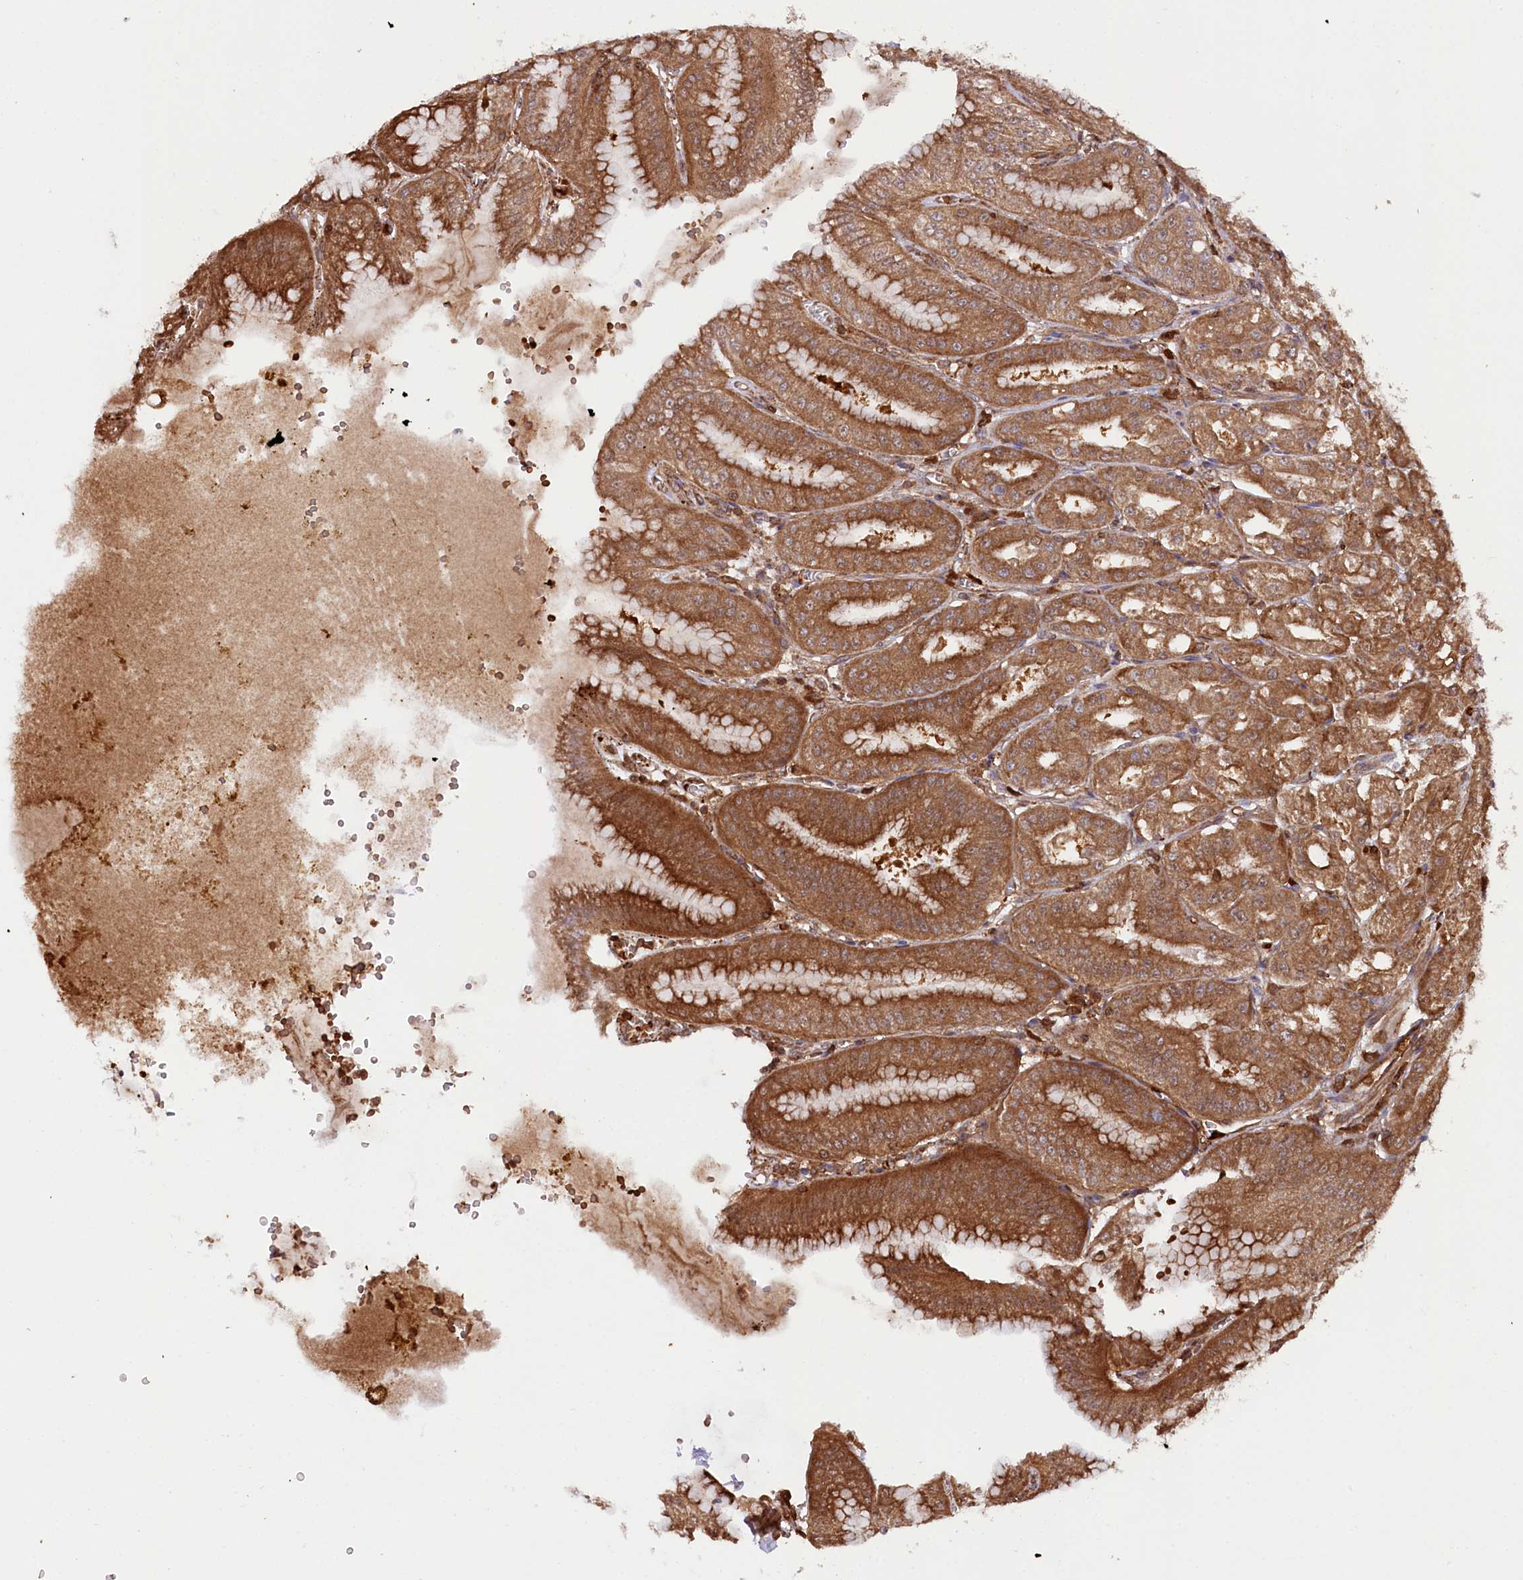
{"staining": {"intensity": "strong", "quantity": ">75%", "location": "cytoplasmic/membranous"}, "tissue": "stomach", "cell_type": "Glandular cells", "image_type": "normal", "snomed": [{"axis": "morphology", "description": "Normal tissue, NOS"}, {"axis": "topography", "description": "Stomach, upper"}, {"axis": "topography", "description": "Stomach, lower"}], "caption": "Immunohistochemistry (IHC) micrograph of normal human stomach stained for a protein (brown), which demonstrates high levels of strong cytoplasmic/membranous staining in about >75% of glandular cells.", "gene": "LSG1", "patient": {"sex": "male", "age": 71}}